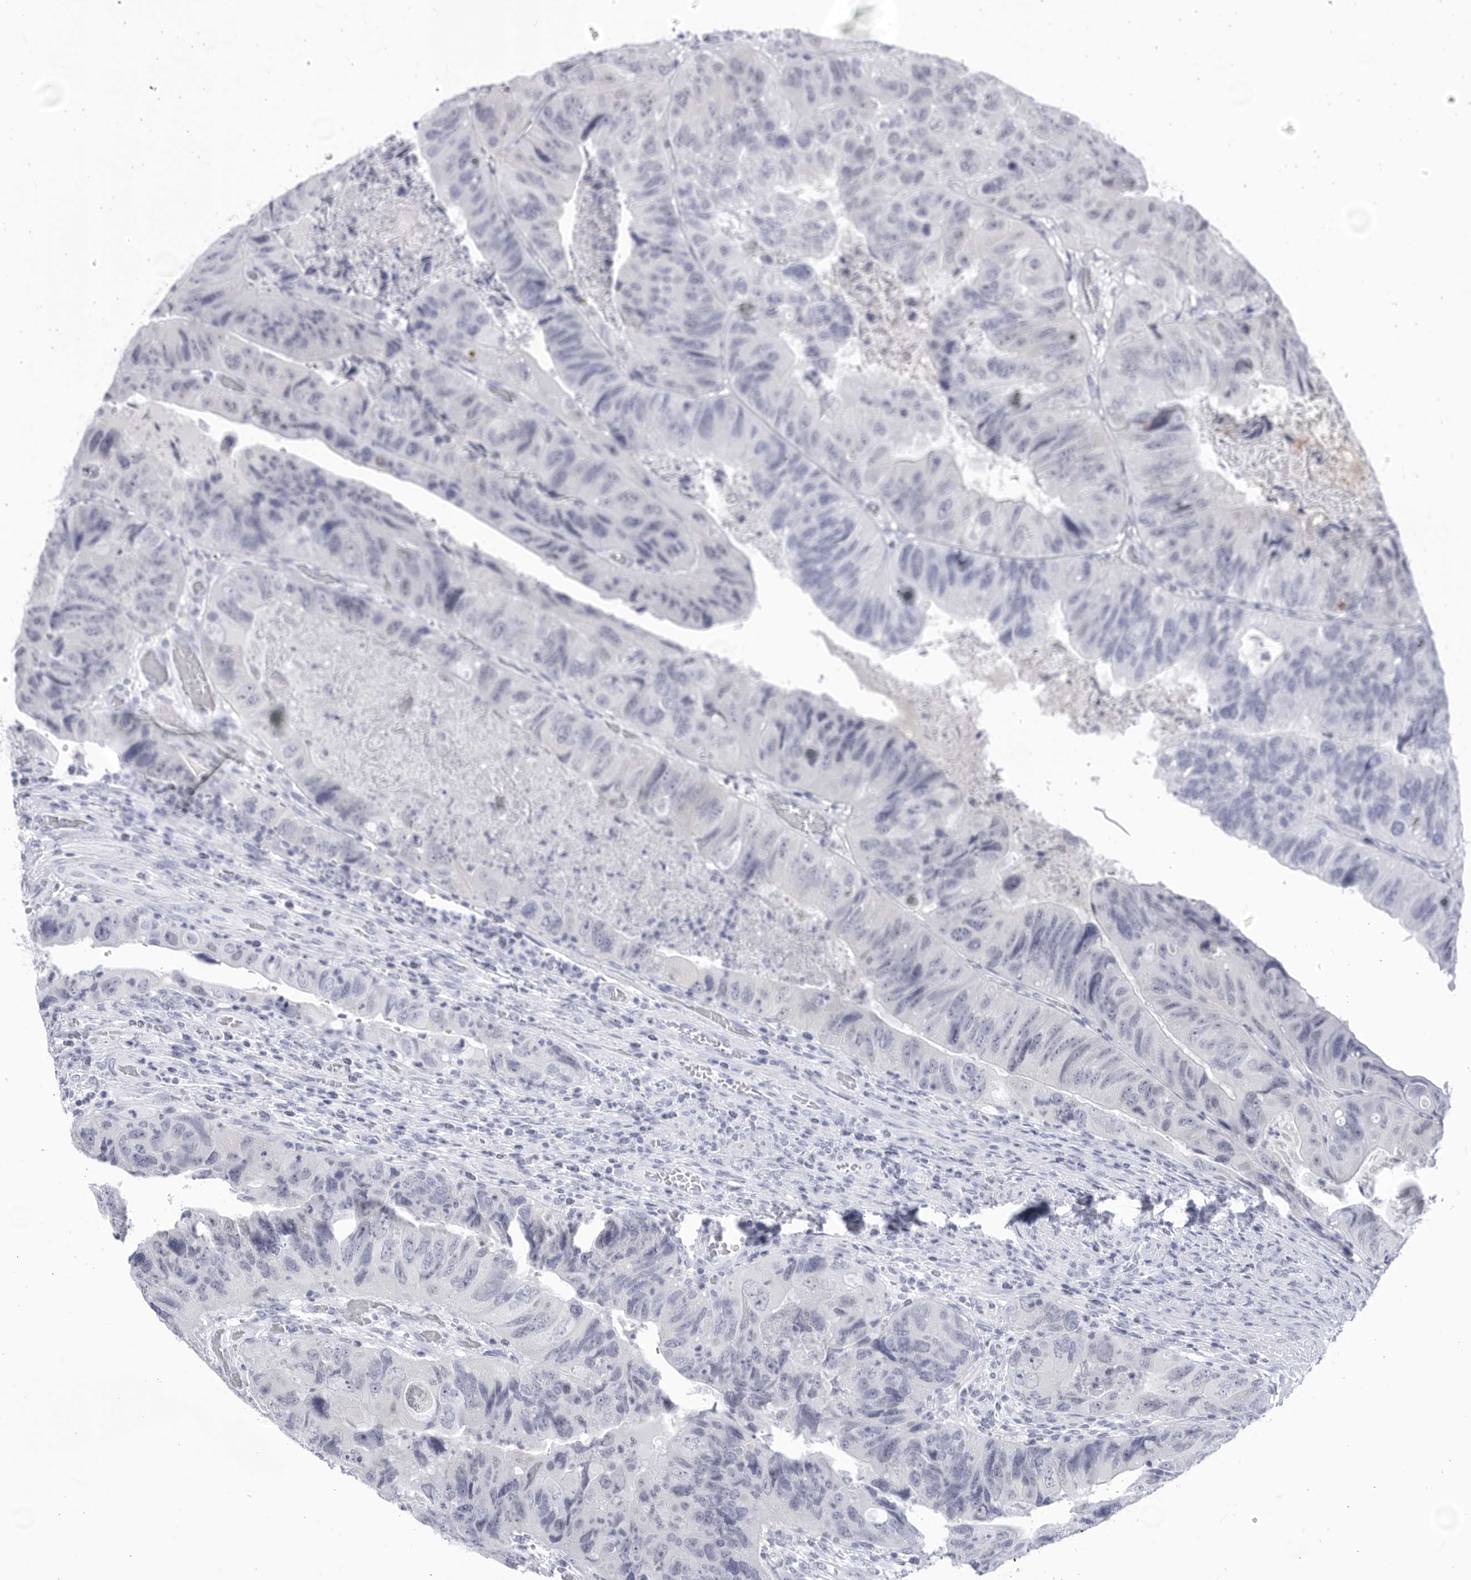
{"staining": {"intensity": "negative", "quantity": "none", "location": "none"}, "tissue": "colorectal cancer", "cell_type": "Tumor cells", "image_type": "cancer", "snomed": [{"axis": "morphology", "description": "Adenocarcinoma, NOS"}, {"axis": "topography", "description": "Rectum"}], "caption": "IHC of adenocarcinoma (colorectal) demonstrates no positivity in tumor cells.", "gene": "CCDC181", "patient": {"sex": "male", "age": 63}}